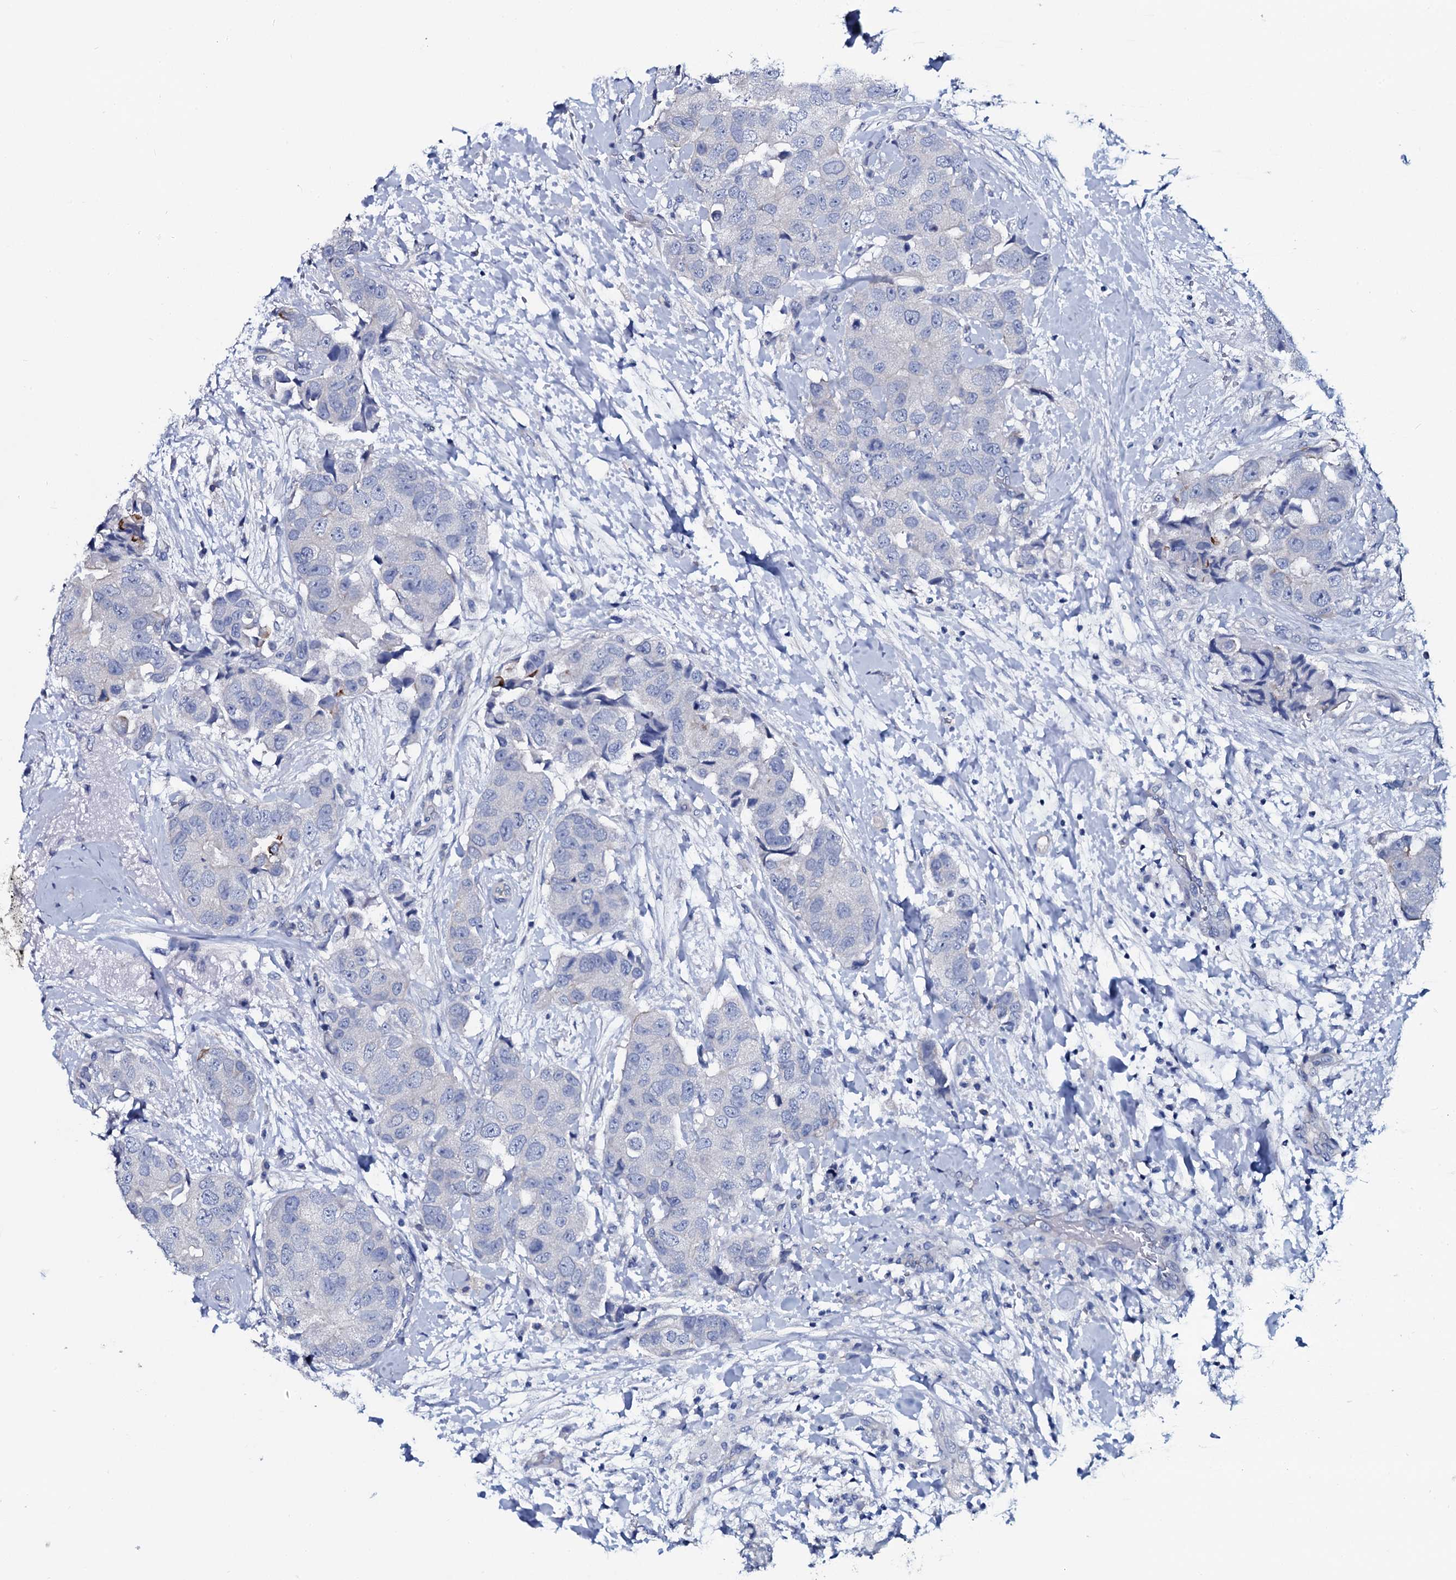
{"staining": {"intensity": "negative", "quantity": "none", "location": "none"}, "tissue": "breast cancer", "cell_type": "Tumor cells", "image_type": "cancer", "snomed": [{"axis": "morphology", "description": "Normal tissue, NOS"}, {"axis": "morphology", "description": "Duct carcinoma"}, {"axis": "topography", "description": "Breast"}], "caption": "This is an IHC micrograph of human breast cancer. There is no expression in tumor cells.", "gene": "GYS2", "patient": {"sex": "female", "age": 62}}